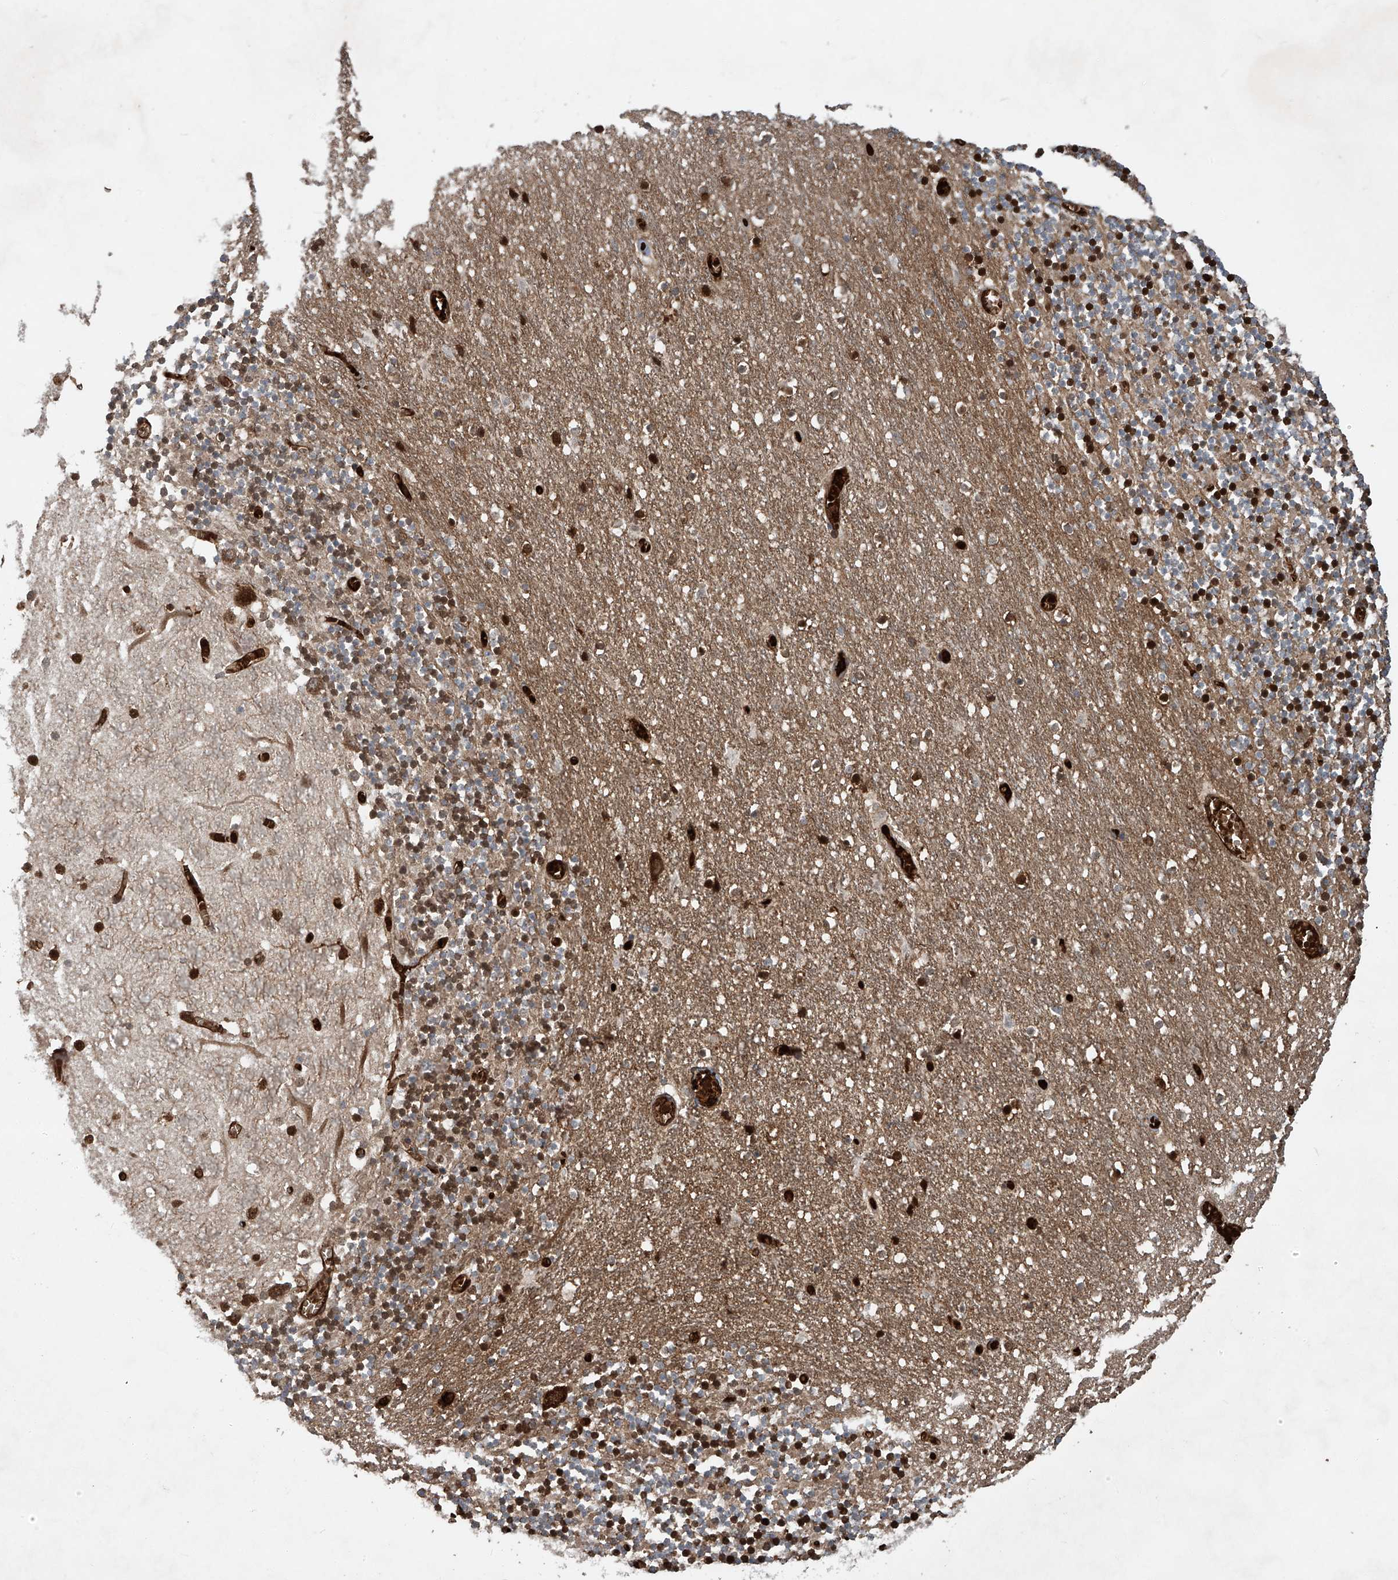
{"staining": {"intensity": "strong", "quantity": "25%-75%", "location": "cytoplasmic/membranous"}, "tissue": "cerebellum", "cell_type": "Cells in granular layer", "image_type": "normal", "snomed": [{"axis": "morphology", "description": "Normal tissue, NOS"}, {"axis": "topography", "description": "Cerebellum"}], "caption": "Protein staining shows strong cytoplasmic/membranous expression in approximately 25%-75% of cells in granular layer in benign cerebellum.", "gene": "ZDHHC9", "patient": {"sex": "female", "age": 28}}